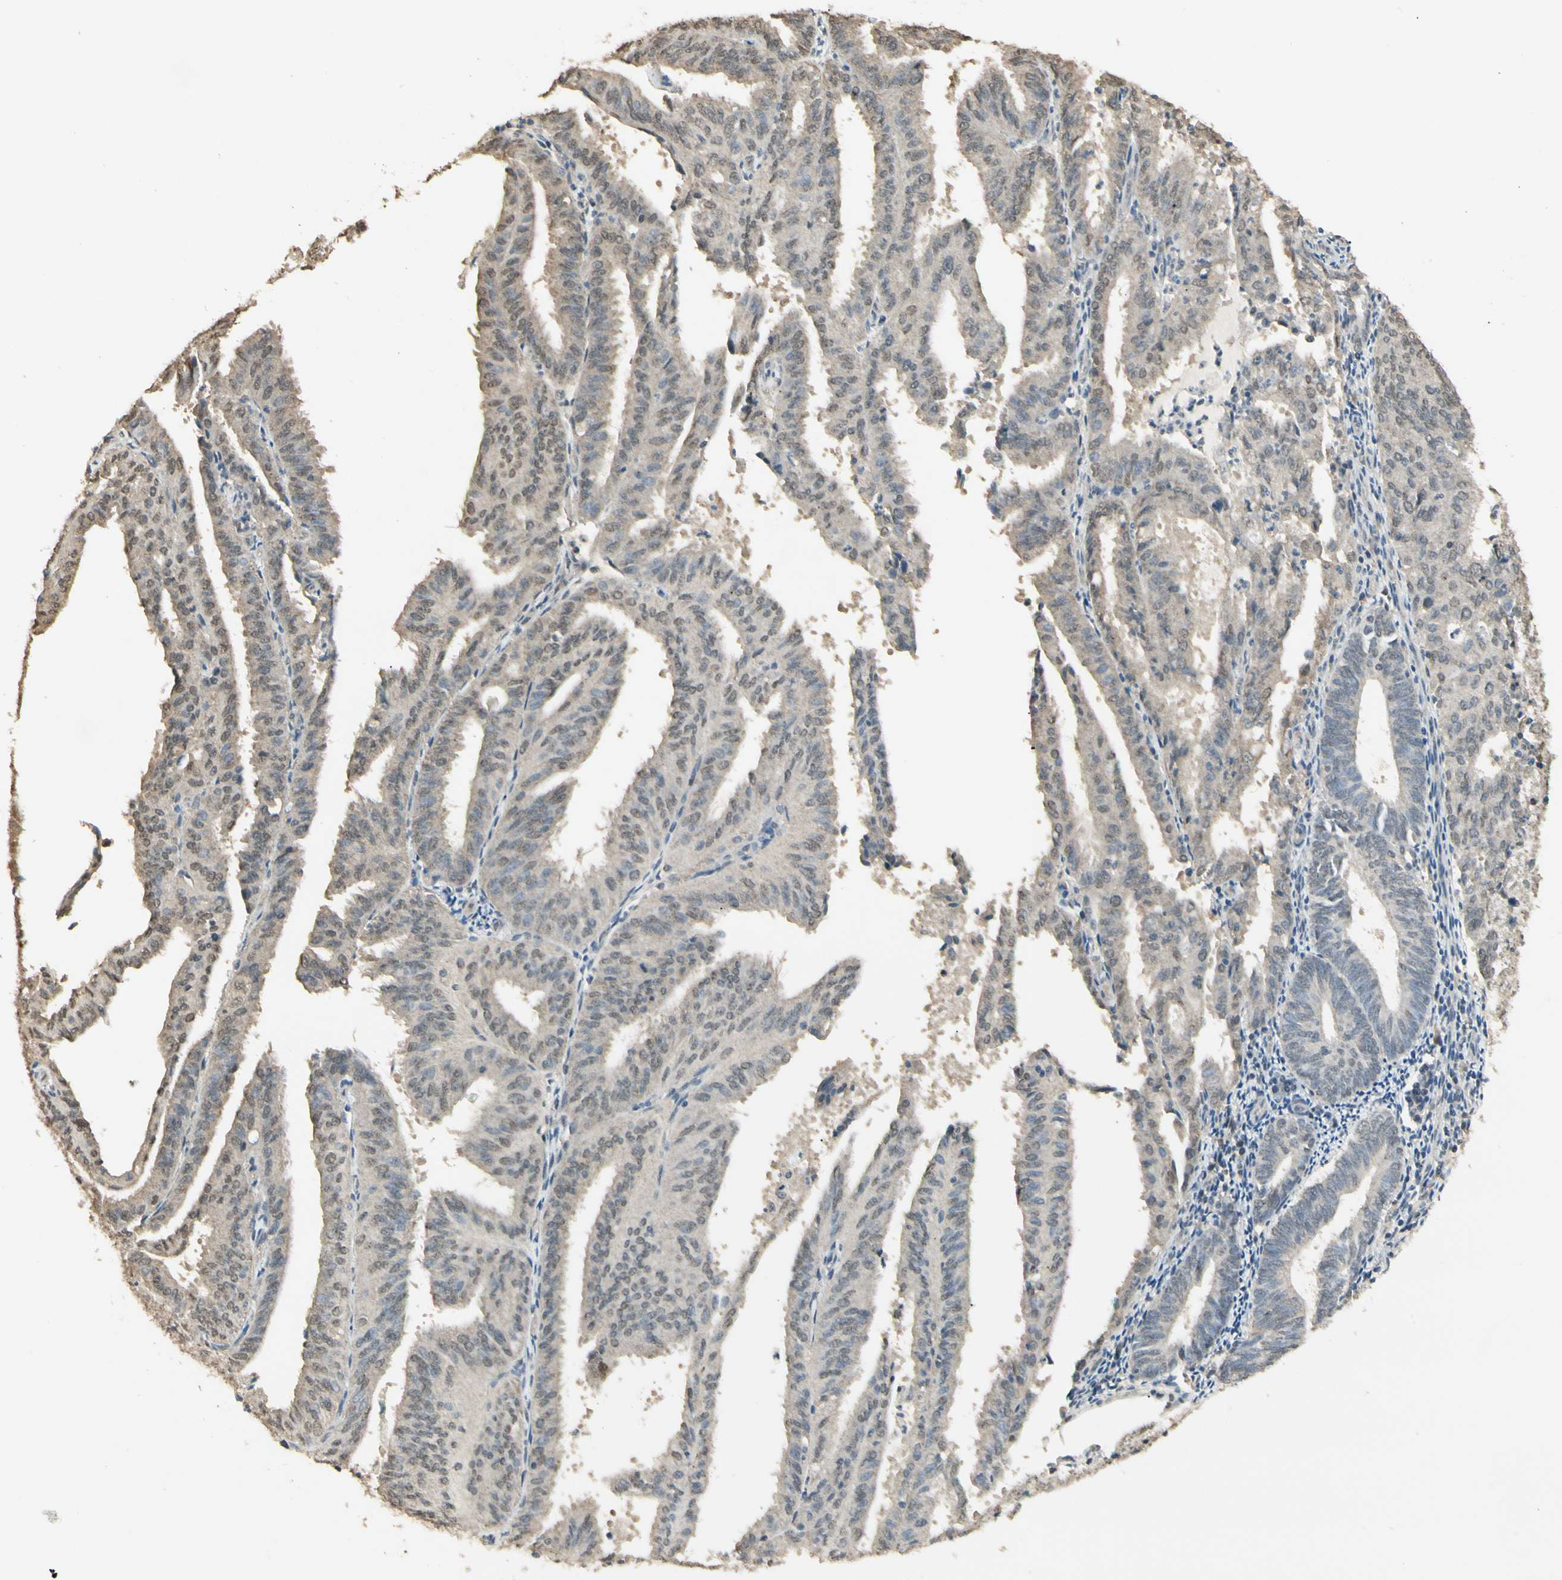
{"staining": {"intensity": "weak", "quantity": ">75%", "location": "cytoplasmic/membranous"}, "tissue": "endometrial cancer", "cell_type": "Tumor cells", "image_type": "cancer", "snomed": [{"axis": "morphology", "description": "Adenocarcinoma, NOS"}, {"axis": "topography", "description": "Uterus"}], "caption": "An image showing weak cytoplasmic/membranous expression in about >75% of tumor cells in adenocarcinoma (endometrial), as visualized by brown immunohistochemical staining.", "gene": "SGCA", "patient": {"sex": "female", "age": 60}}